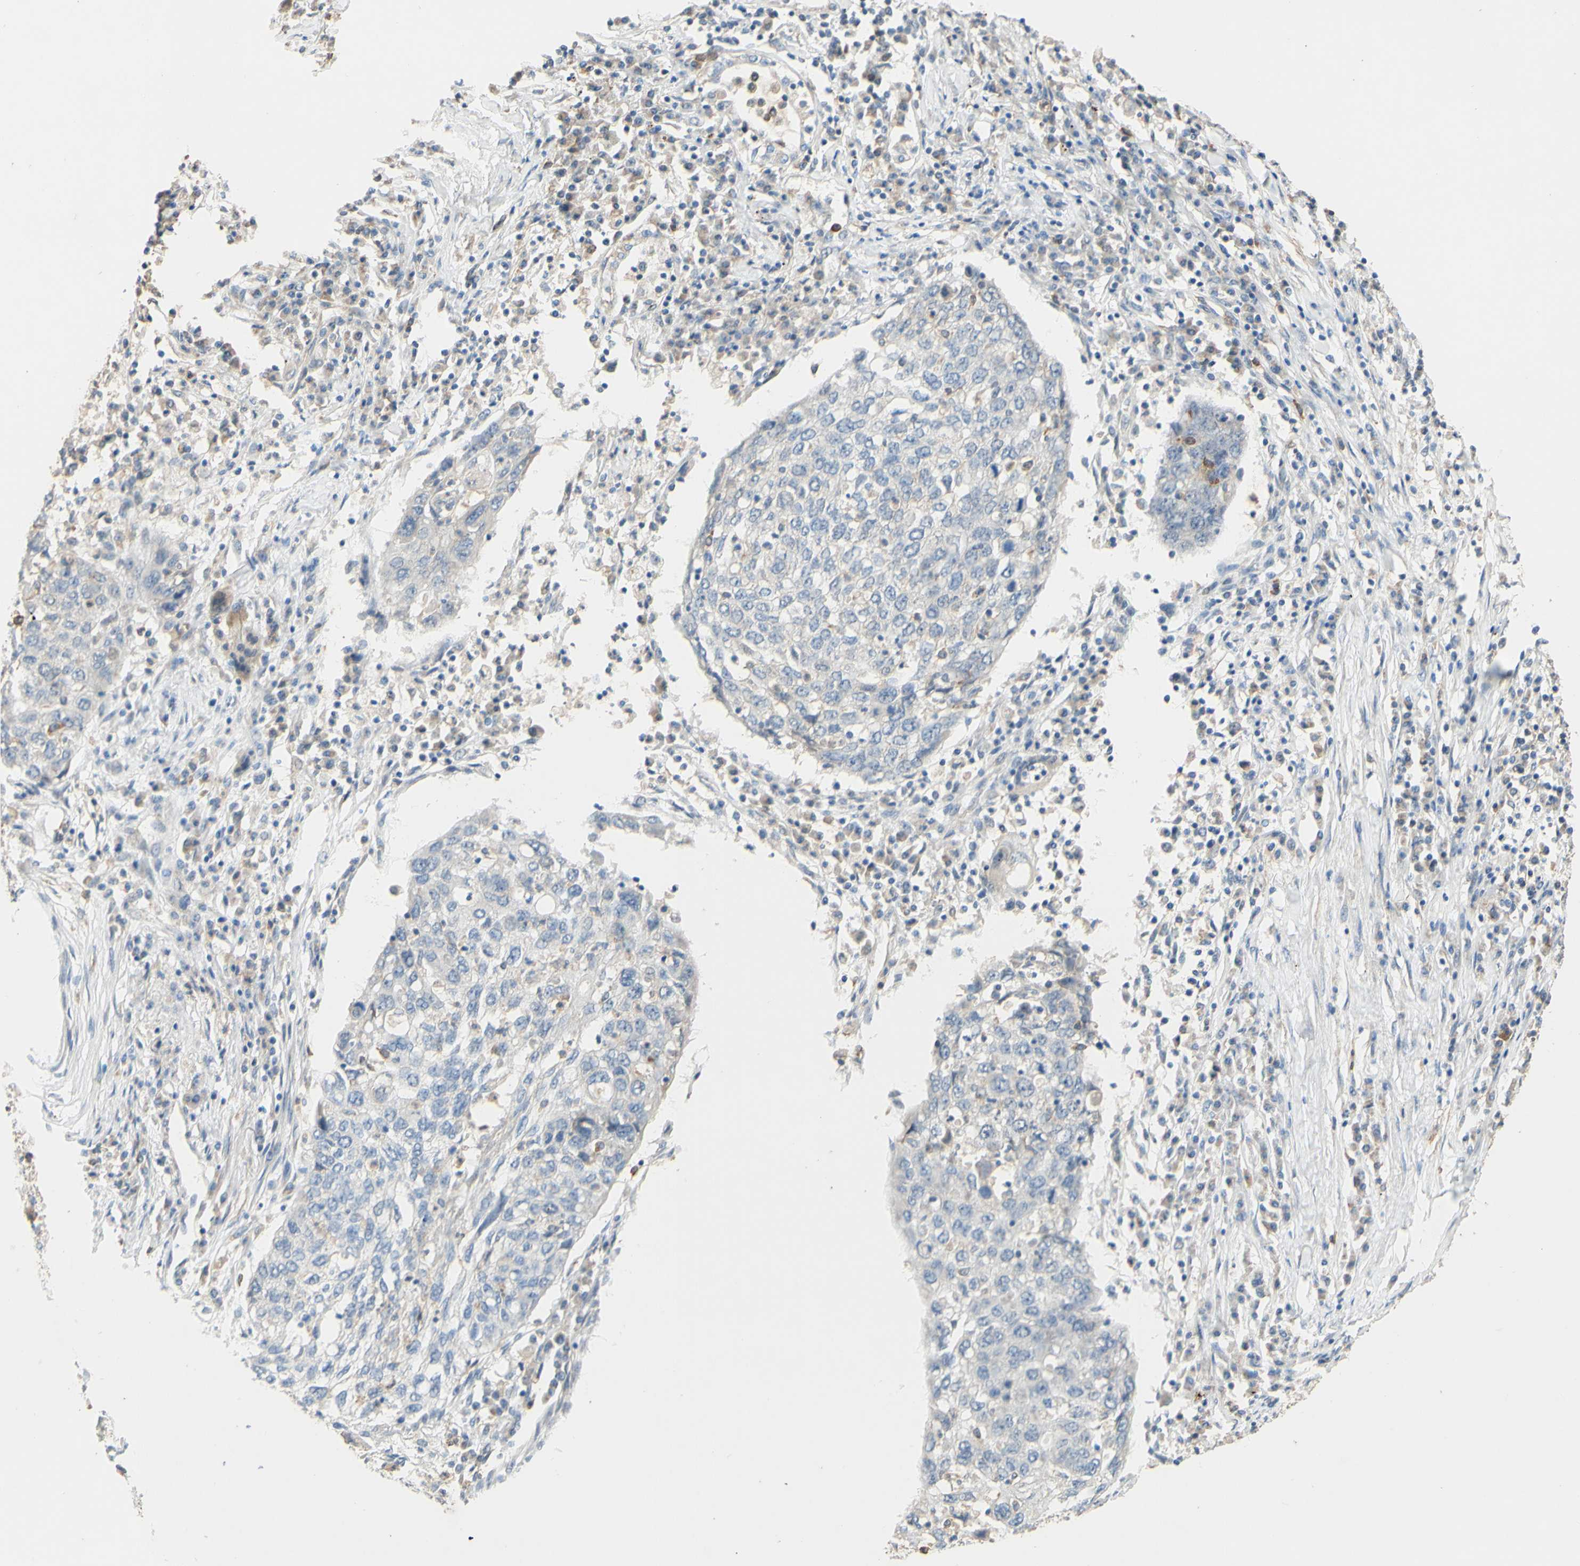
{"staining": {"intensity": "negative", "quantity": "none", "location": "none"}, "tissue": "lung cancer", "cell_type": "Tumor cells", "image_type": "cancer", "snomed": [{"axis": "morphology", "description": "Squamous cell carcinoma, NOS"}, {"axis": "topography", "description": "Lung"}], "caption": "The micrograph shows no significant expression in tumor cells of lung squamous cell carcinoma.", "gene": "GATA1", "patient": {"sex": "female", "age": 63}}